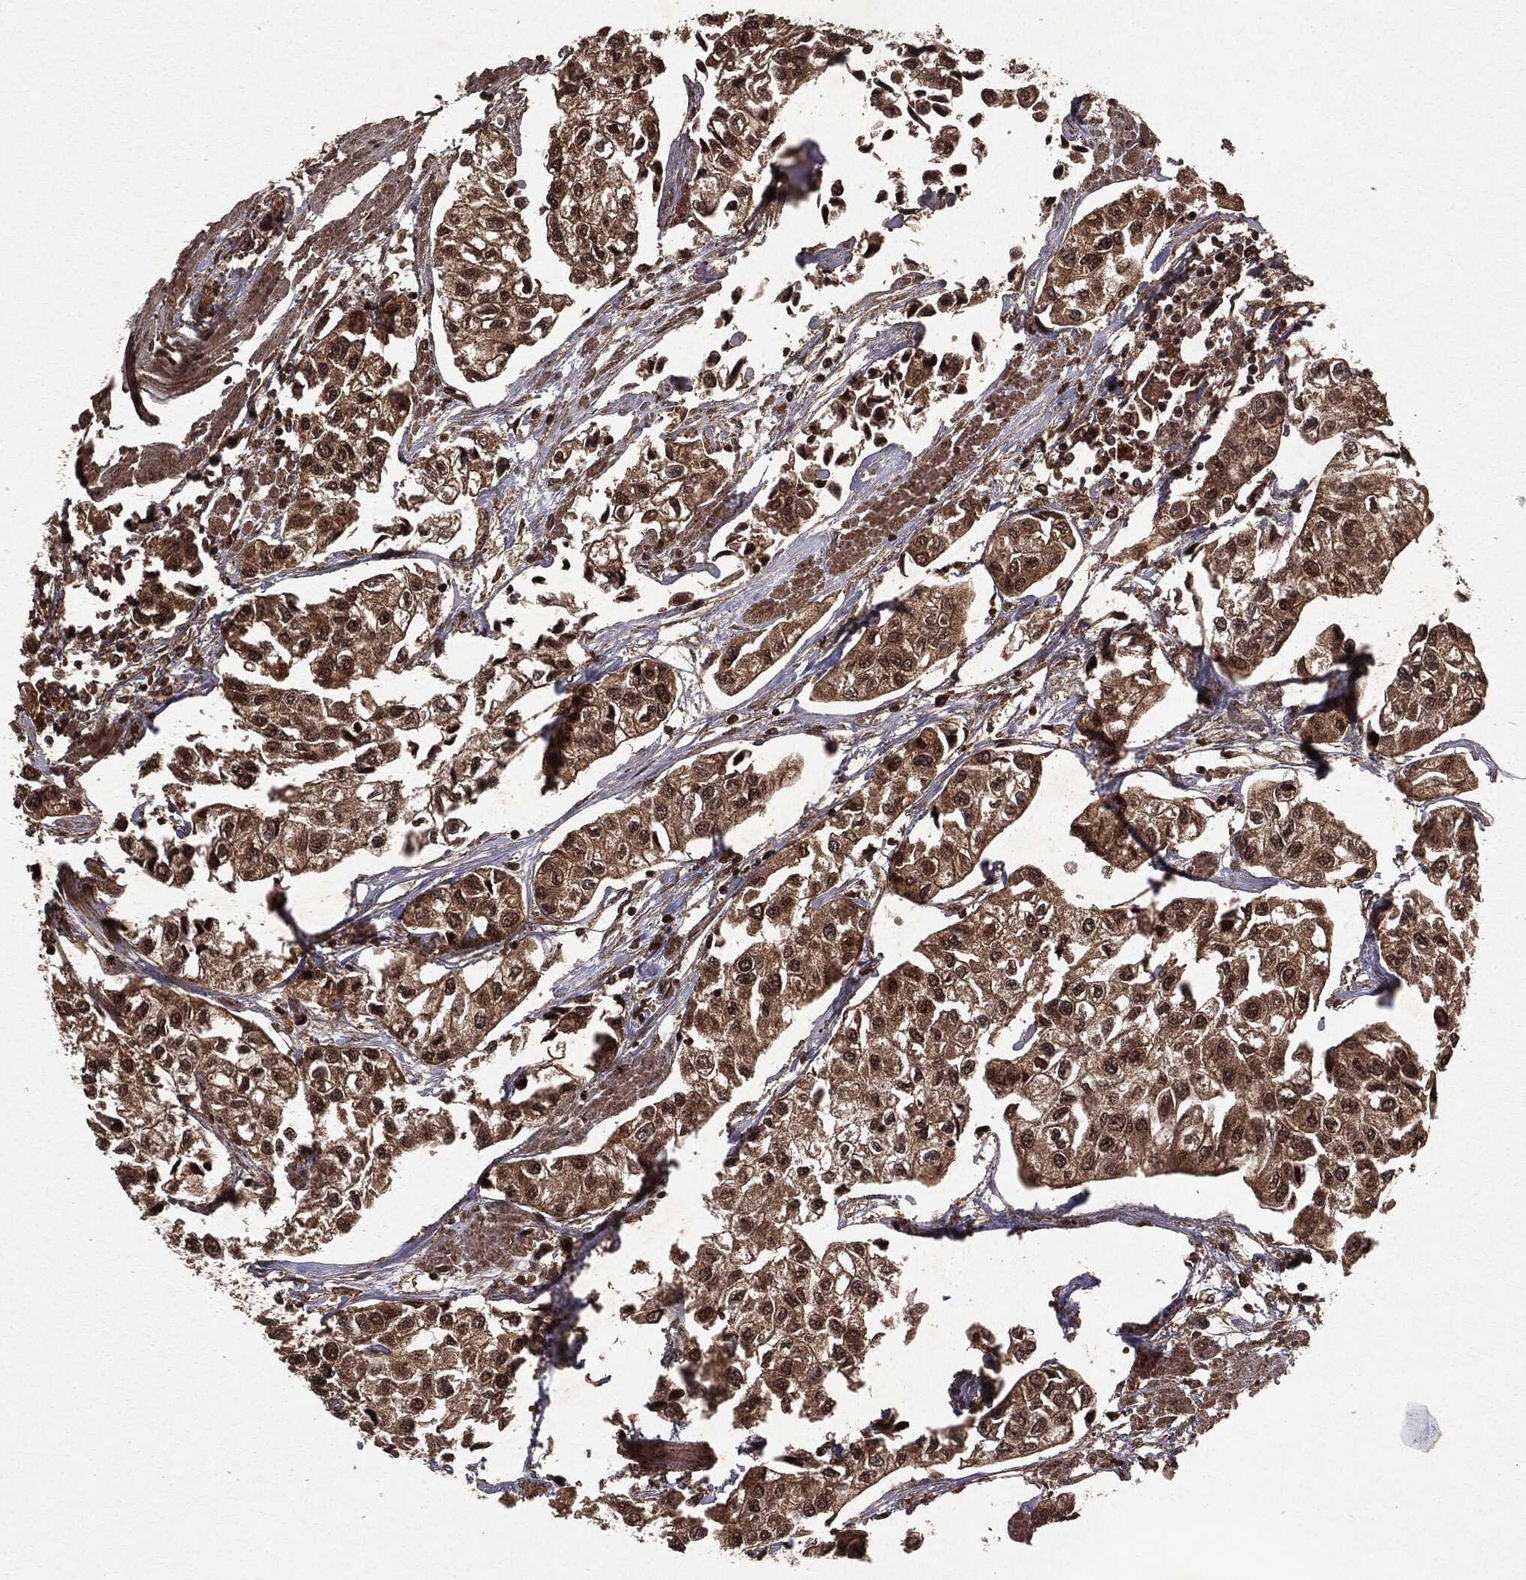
{"staining": {"intensity": "strong", "quantity": ">75%", "location": "cytoplasmic/membranous,nuclear"}, "tissue": "urothelial cancer", "cell_type": "Tumor cells", "image_type": "cancer", "snomed": [{"axis": "morphology", "description": "Urothelial carcinoma, High grade"}, {"axis": "topography", "description": "Urinary bladder"}], "caption": "Tumor cells display high levels of strong cytoplasmic/membranous and nuclear staining in about >75% of cells in urothelial carcinoma (high-grade).", "gene": "PEBP1", "patient": {"sex": "male", "age": 73}}